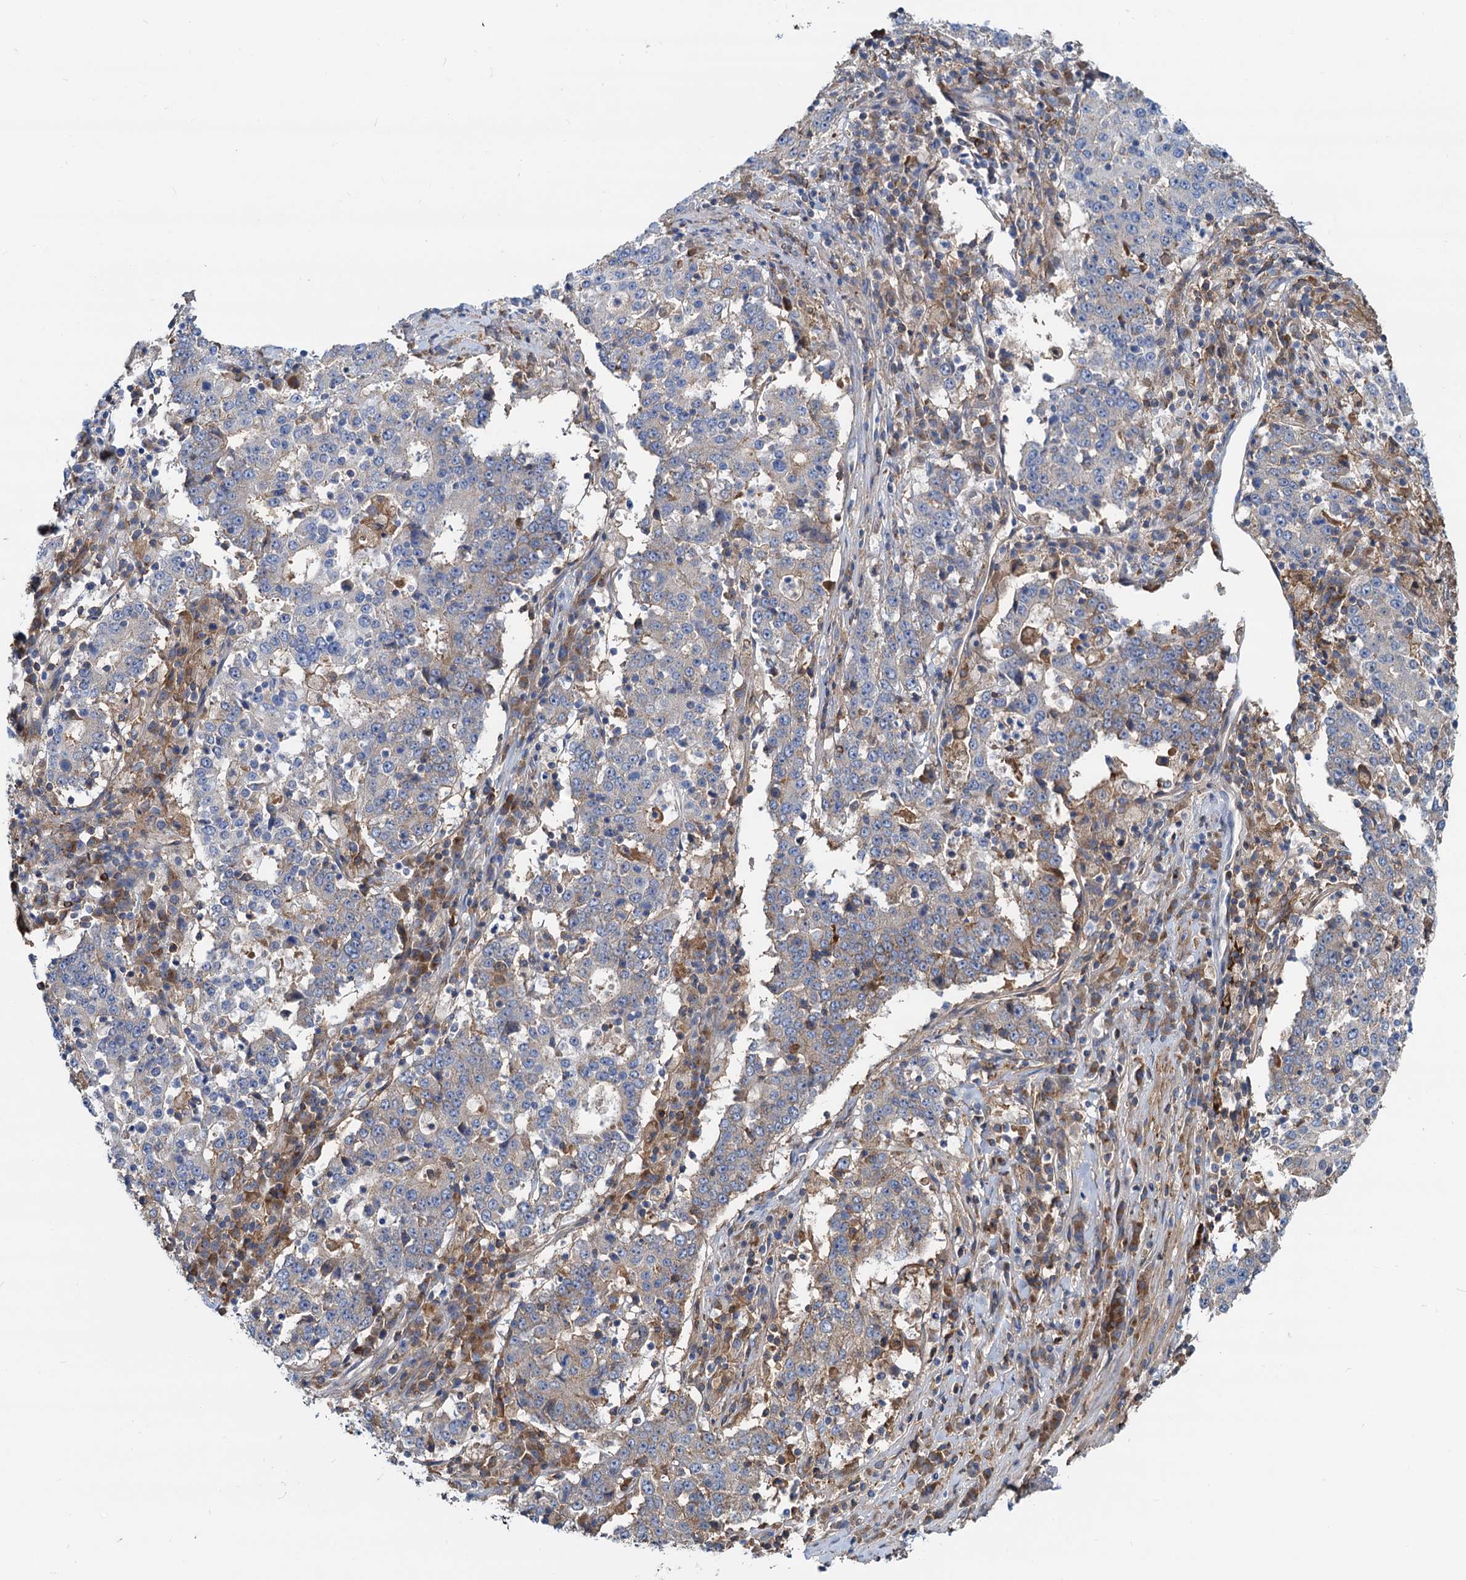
{"staining": {"intensity": "weak", "quantity": "<25%", "location": "cytoplasmic/membranous"}, "tissue": "stomach cancer", "cell_type": "Tumor cells", "image_type": "cancer", "snomed": [{"axis": "morphology", "description": "Adenocarcinoma, NOS"}, {"axis": "topography", "description": "Stomach"}], "caption": "This is an immunohistochemistry photomicrograph of adenocarcinoma (stomach). There is no positivity in tumor cells.", "gene": "LNX2", "patient": {"sex": "male", "age": 59}}